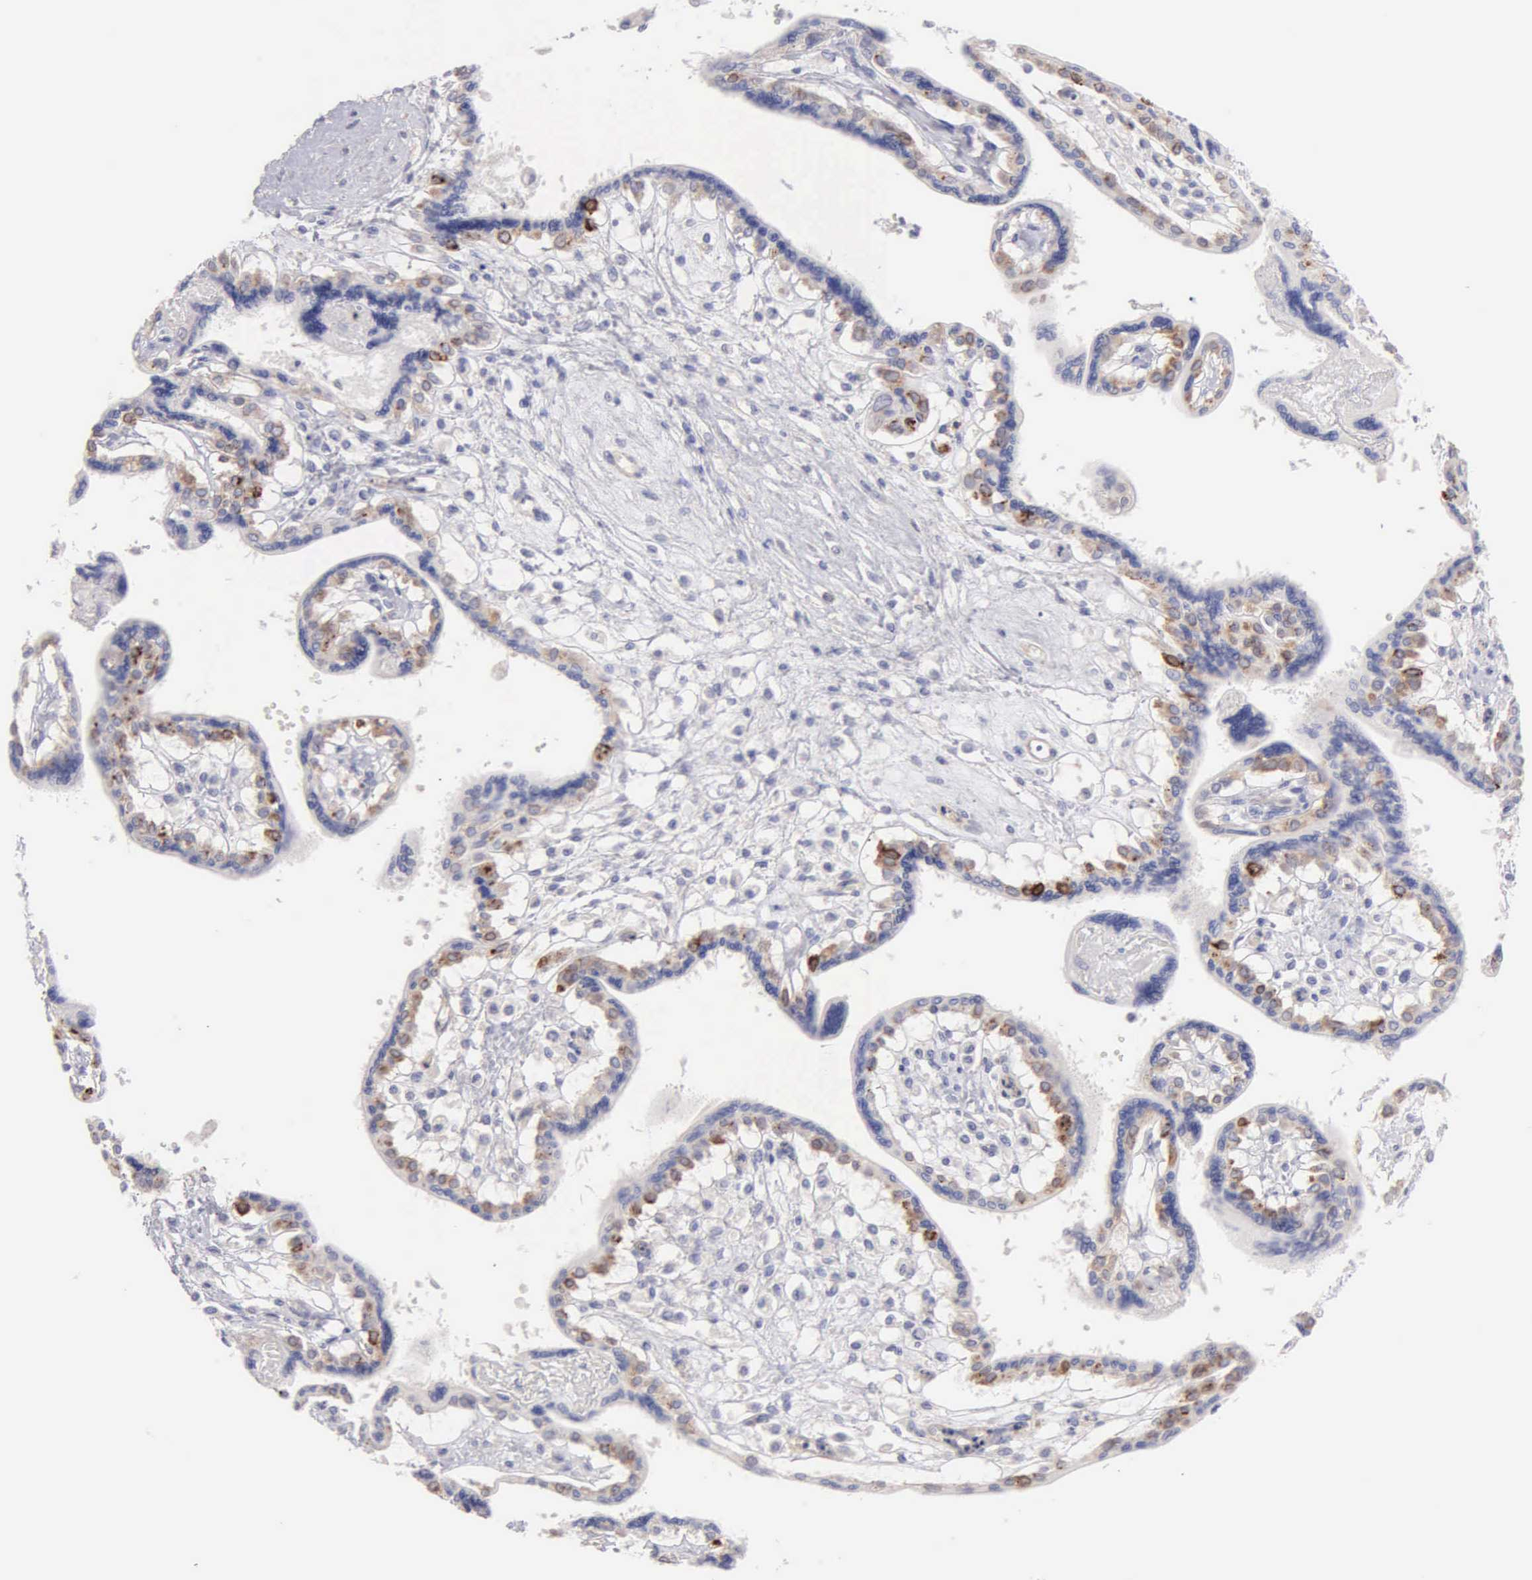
{"staining": {"intensity": "negative", "quantity": "none", "location": "none"}, "tissue": "placenta", "cell_type": "Decidual cells", "image_type": "normal", "snomed": [{"axis": "morphology", "description": "Normal tissue, NOS"}, {"axis": "topography", "description": "Placenta"}], "caption": "Immunohistochemistry of benign placenta displays no positivity in decidual cells. The staining was performed using DAB to visualize the protein expression in brown, while the nuclei were stained in blue with hematoxylin (Magnification: 20x).", "gene": "APP", "patient": {"sex": "female", "age": 31}}